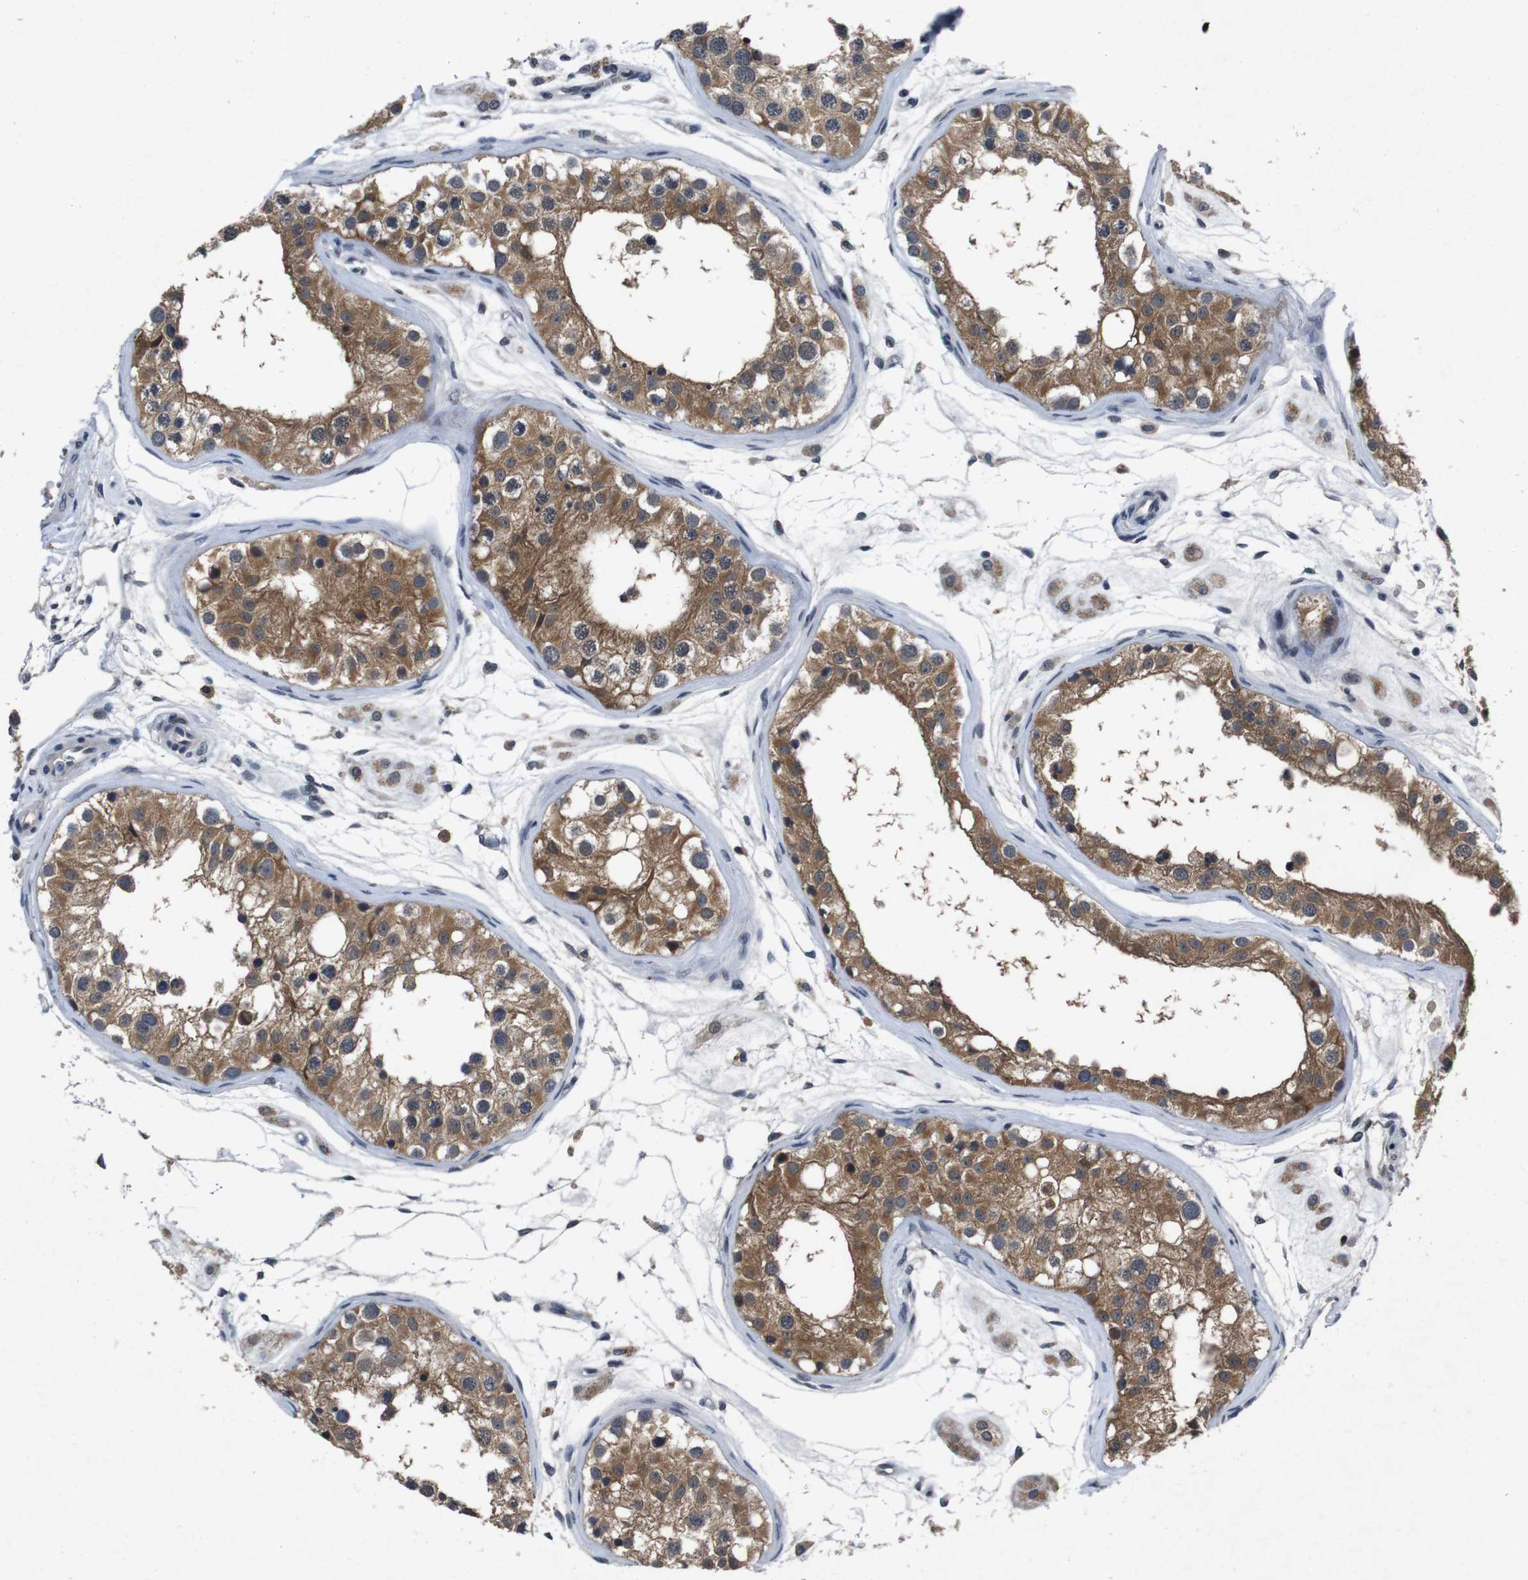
{"staining": {"intensity": "moderate", "quantity": ">75%", "location": "cytoplasmic/membranous"}, "tissue": "testis", "cell_type": "Cells in seminiferous ducts", "image_type": "normal", "snomed": [{"axis": "morphology", "description": "Normal tissue, NOS"}, {"axis": "morphology", "description": "Adenocarcinoma, metastatic, NOS"}, {"axis": "topography", "description": "Testis"}], "caption": "Human testis stained with a brown dye displays moderate cytoplasmic/membranous positive staining in approximately >75% of cells in seminiferous ducts.", "gene": "AKT3", "patient": {"sex": "male", "age": 26}}